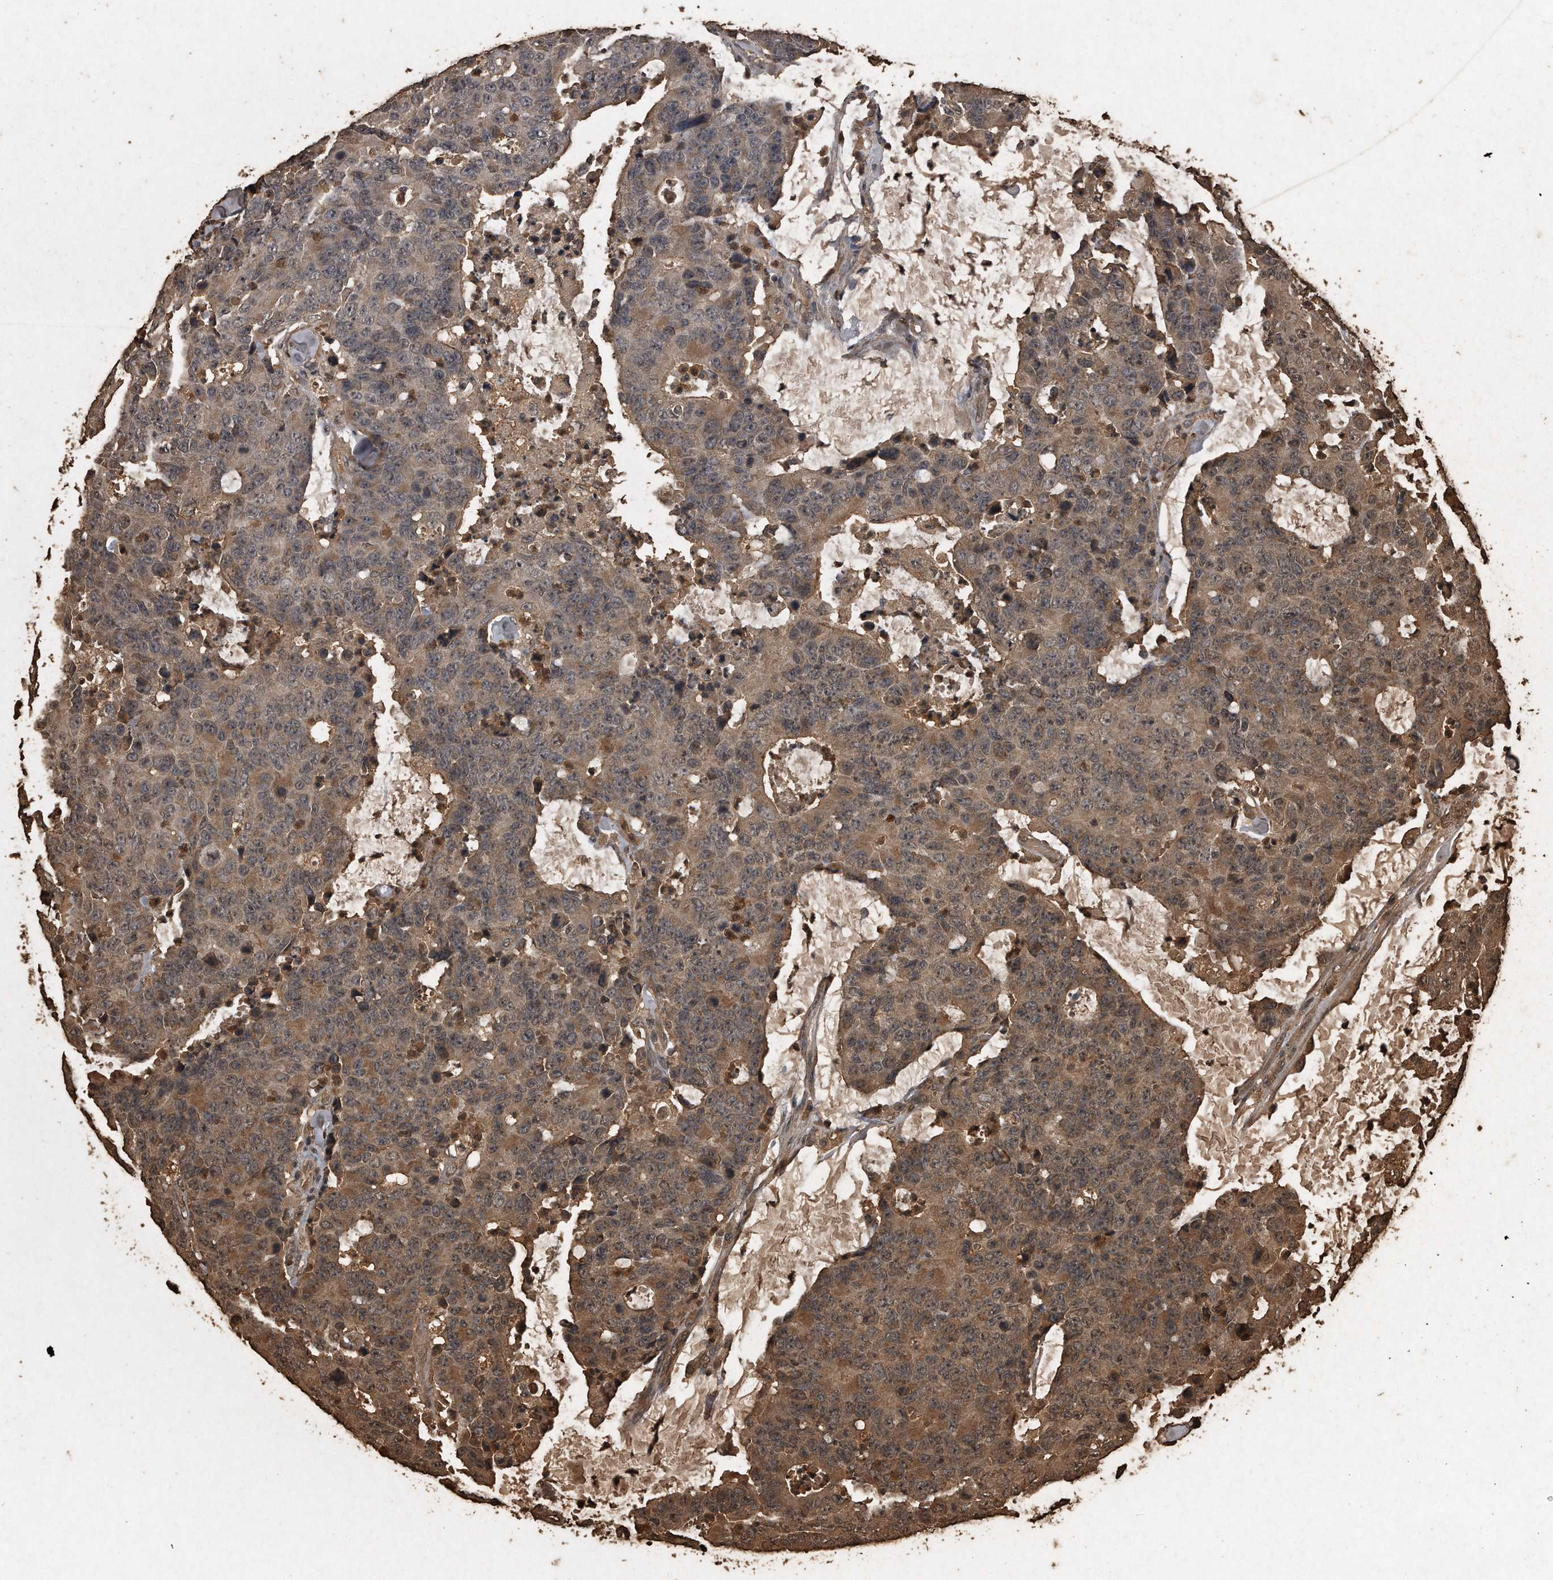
{"staining": {"intensity": "moderate", "quantity": ">75%", "location": "cytoplasmic/membranous"}, "tissue": "colorectal cancer", "cell_type": "Tumor cells", "image_type": "cancer", "snomed": [{"axis": "morphology", "description": "Adenocarcinoma, NOS"}, {"axis": "topography", "description": "Colon"}], "caption": "Approximately >75% of tumor cells in colorectal cancer (adenocarcinoma) demonstrate moderate cytoplasmic/membranous protein expression as visualized by brown immunohistochemical staining.", "gene": "CFLAR", "patient": {"sex": "female", "age": 86}}